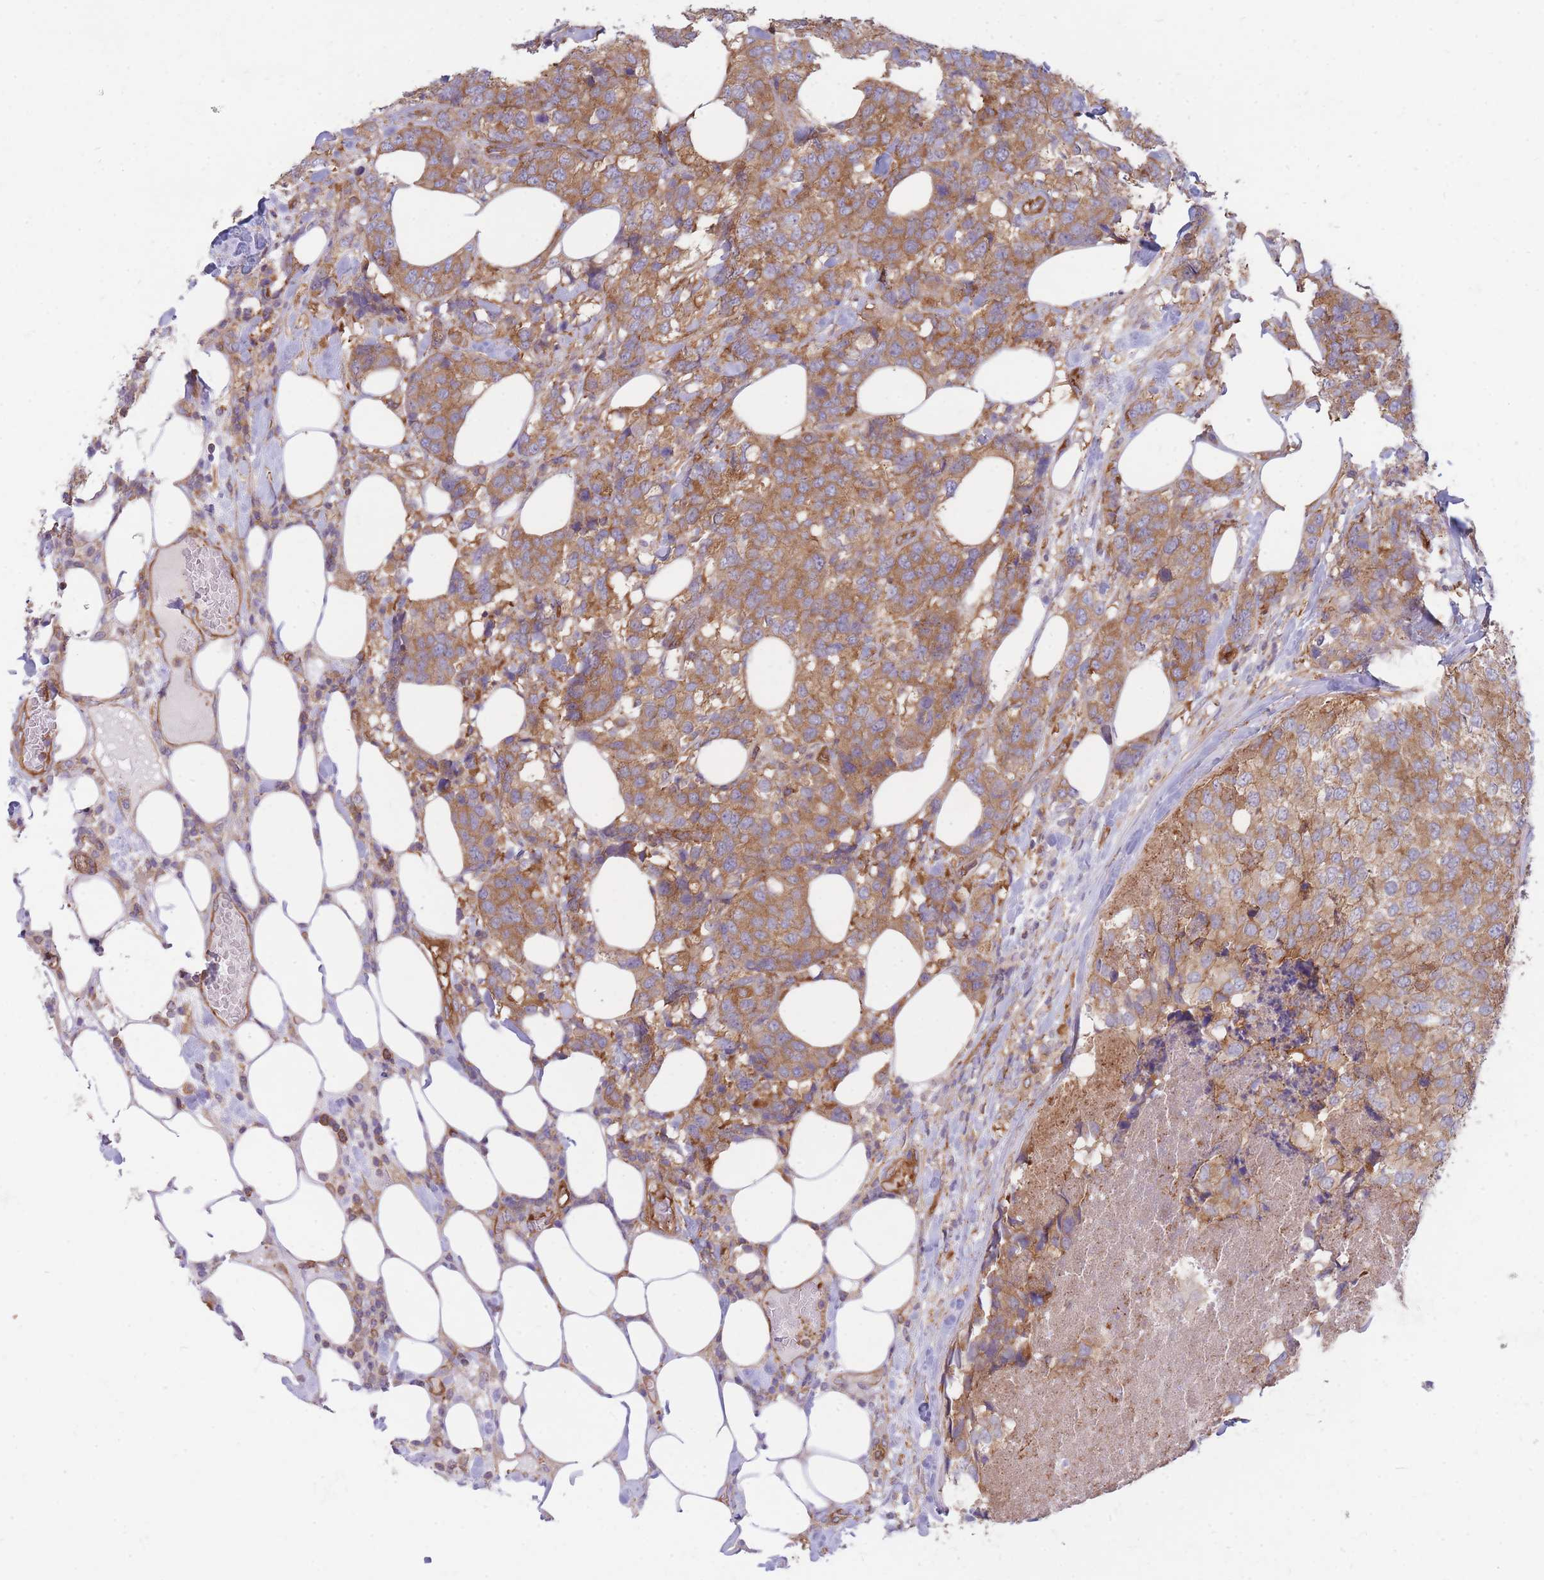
{"staining": {"intensity": "moderate", "quantity": ">75%", "location": "cytoplasmic/membranous"}, "tissue": "breast cancer", "cell_type": "Tumor cells", "image_type": "cancer", "snomed": [{"axis": "morphology", "description": "Lobular carcinoma"}, {"axis": "topography", "description": "Breast"}], "caption": "Immunohistochemical staining of human breast cancer (lobular carcinoma) shows moderate cytoplasmic/membranous protein expression in about >75% of tumor cells. (brown staining indicates protein expression, while blue staining denotes nuclei).", "gene": "GGA1", "patient": {"sex": "female", "age": 59}}